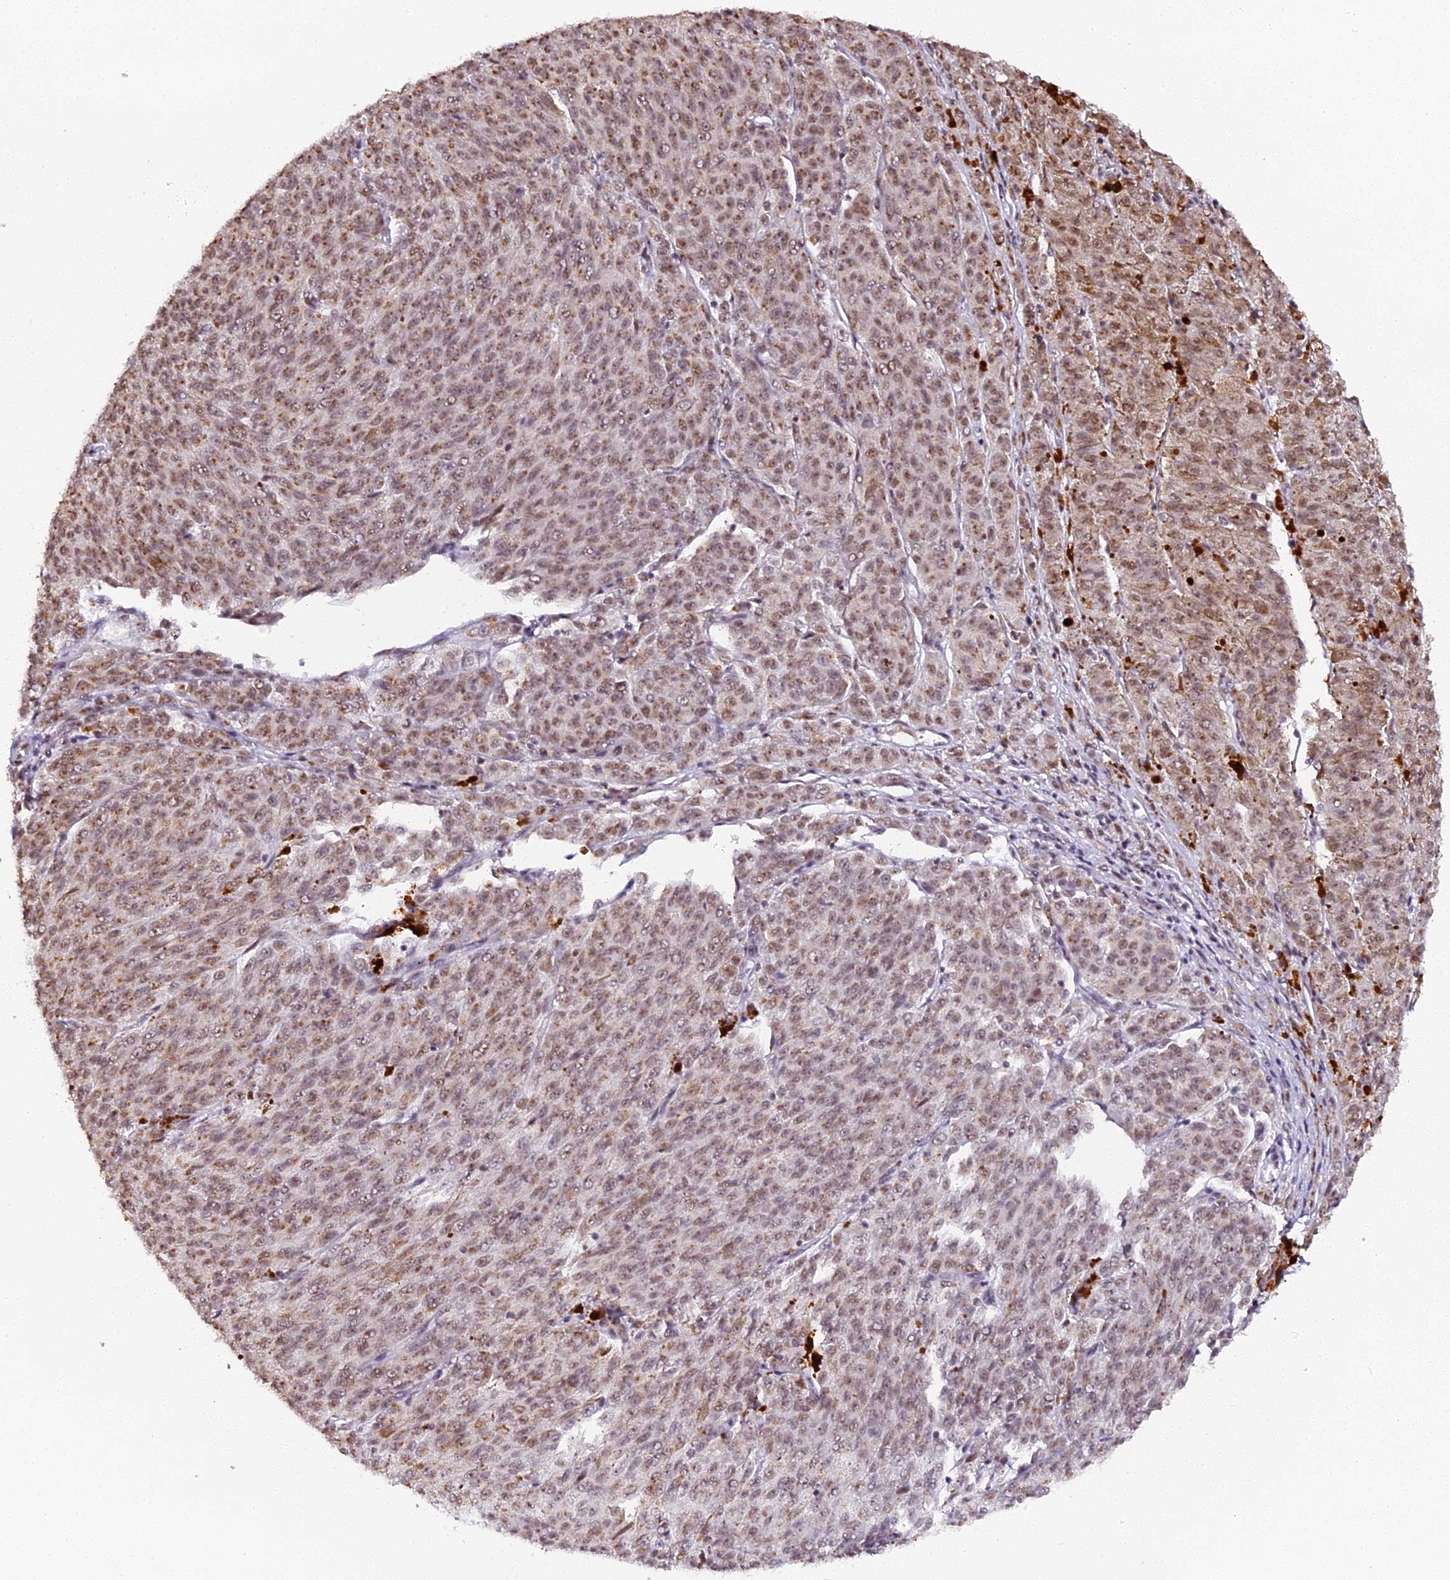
{"staining": {"intensity": "weak", "quantity": "25%-75%", "location": "cytoplasmic/membranous,nuclear"}, "tissue": "melanoma", "cell_type": "Tumor cells", "image_type": "cancer", "snomed": [{"axis": "morphology", "description": "Malignant melanoma, NOS"}, {"axis": "topography", "description": "Skin"}], "caption": "Immunohistochemical staining of human melanoma displays weak cytoplasmic/membranous and nuclear protein staining in approximately 25%-75% of tumor cells.", "gene": "NCBP1", "patient": {"sex": "female", "age": 52}}